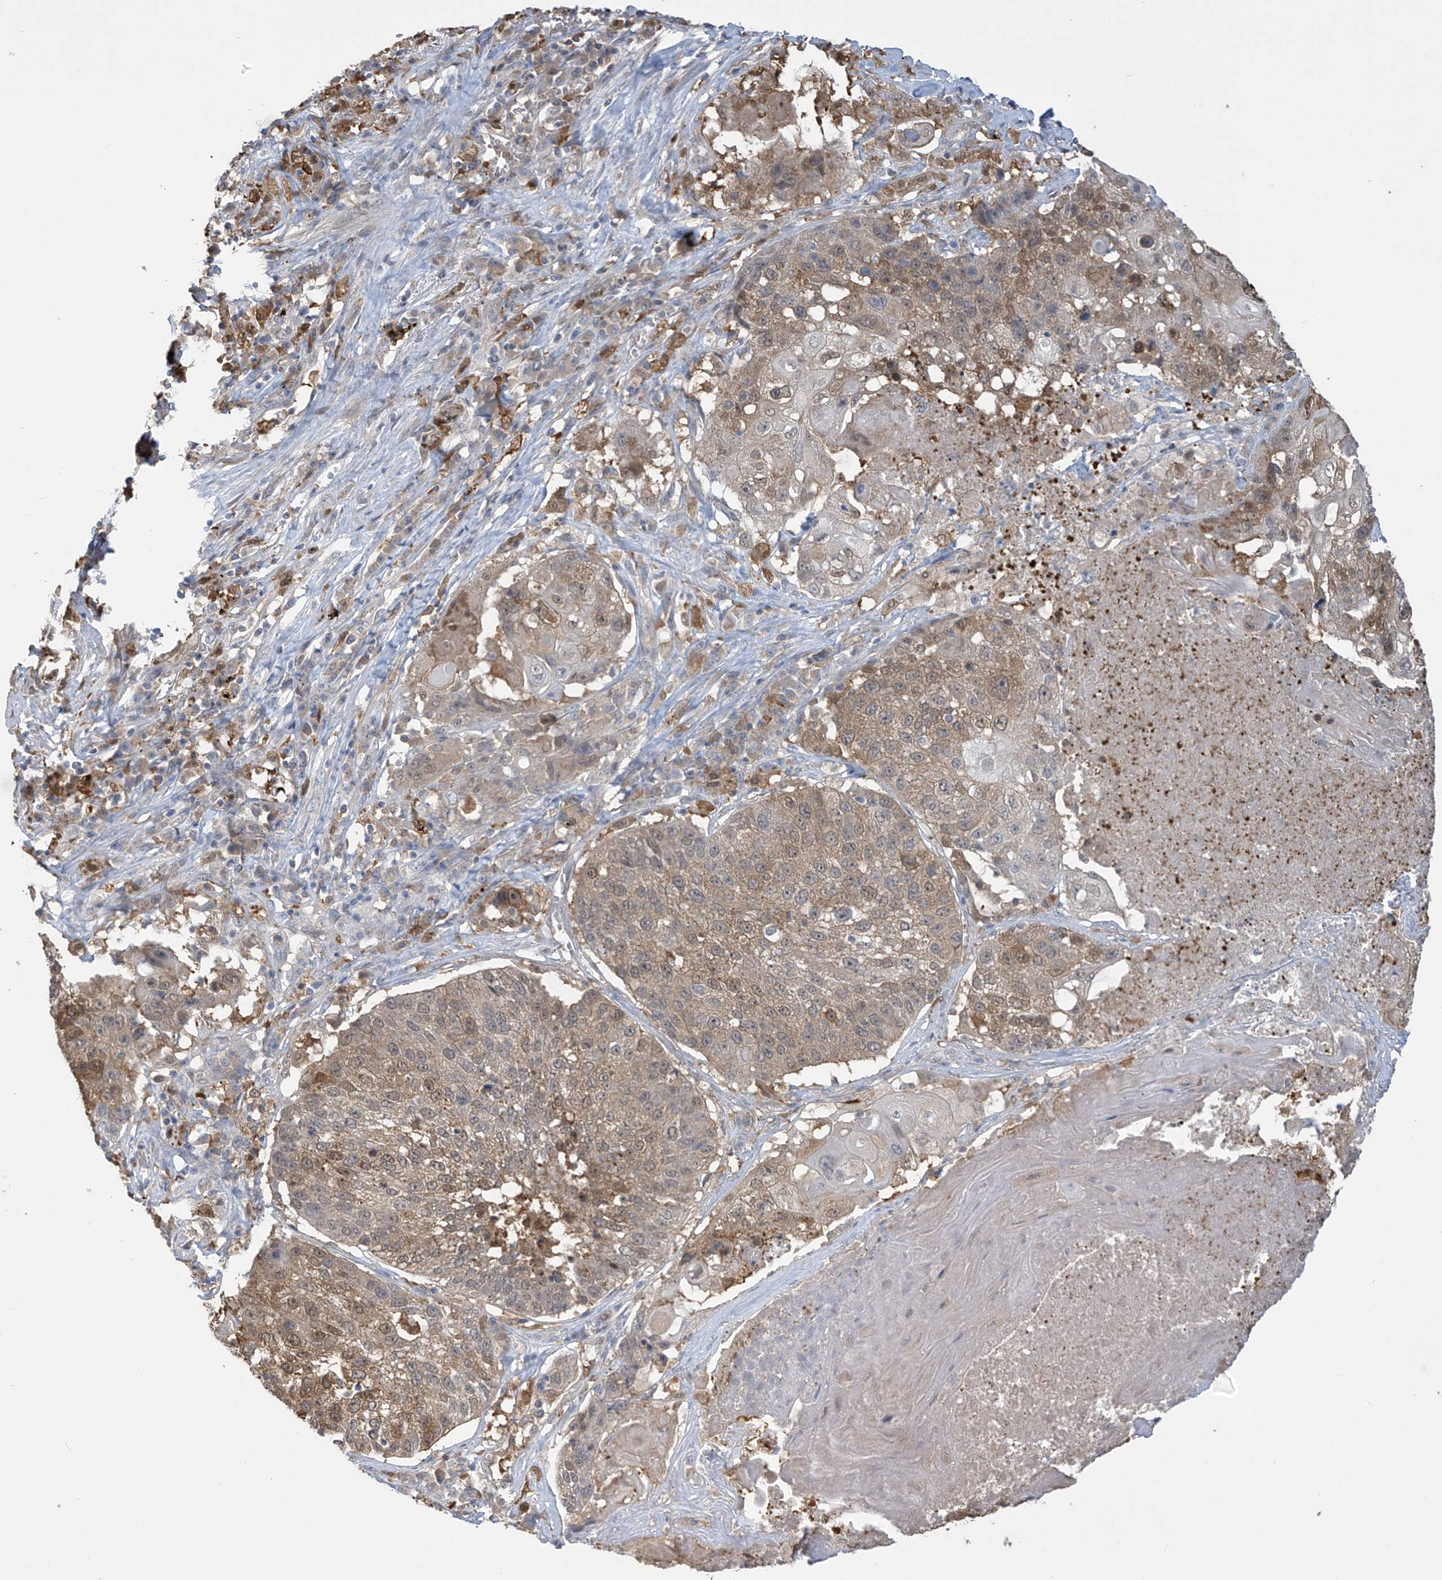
{"staining": {"intensity": "moderate", "quantity": ">75%", "location": "cytoplasmic/membranous,nuclear"}, "tissue": "lung cancer", "cell_type": "Tumor cells", "image_type": "cancer", "snomed": [{"axis": "morphology", "description": "Squamous cell carcinoma, NOS"}, {"axis": "topography", "description": "Lung"}], "caption": "A brown stain labels moderate cytoplasmic/membranous and nuclear positivity of a protein in human lung cancer (squamous cell carcinoma) tumor cells.", "gene": "IDH1", "patient": {"sex": "male", "age": 61}}